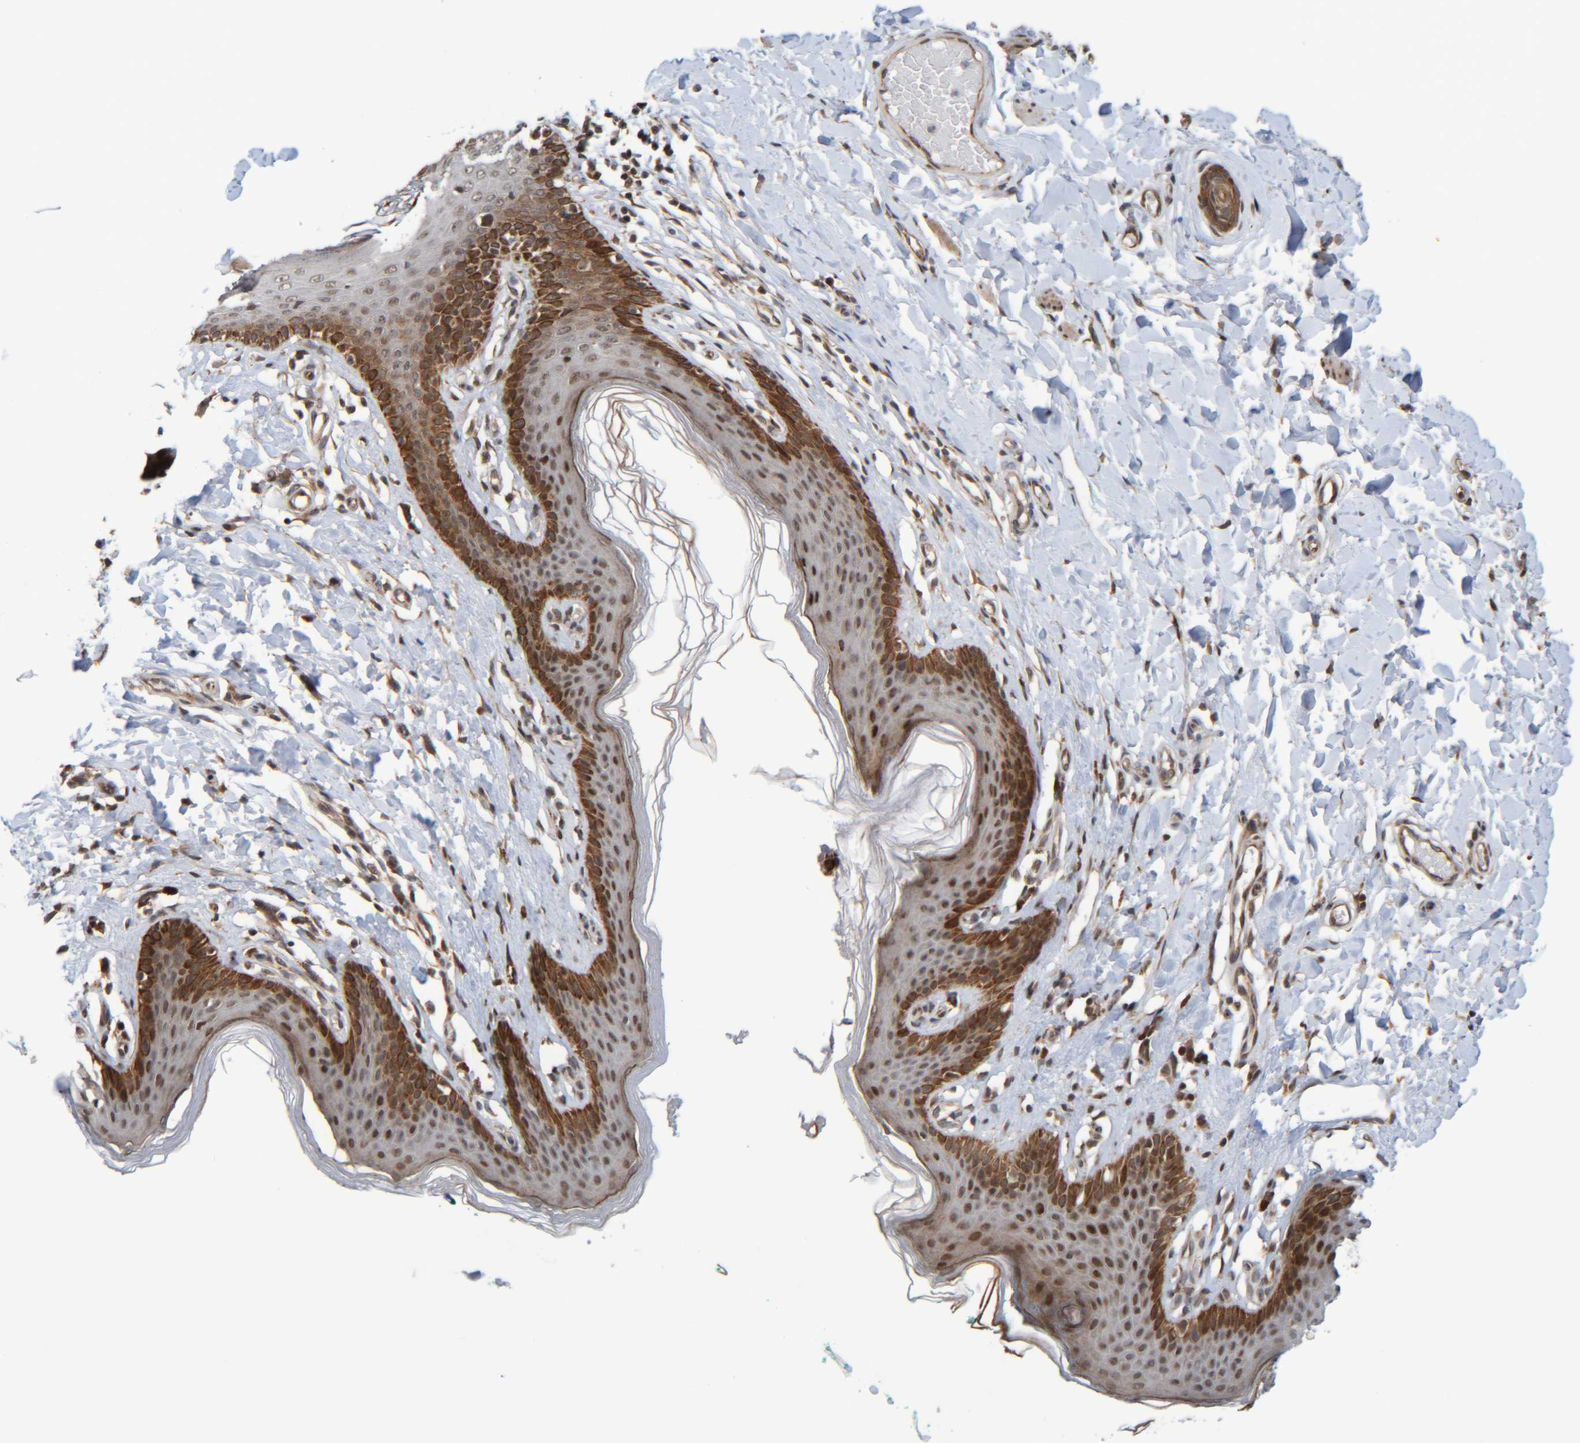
{"staining": {"intensity": "strong", "quantity": "25%-75%", "location": "cytoplasmic/membranous,nuclear"}, "tissue": "skin", "cell_type": "Epidermal cells", "image_type": "normal", "snomed": [{"axis": "morphology", "description": "Normal tissue, NOS"}, {"axis": "topography", "description": "Vulva"}], "caption": "A high-resolution micrograph shows immunohistochemistry staining of unremarkable skin, which demonstrates strong cytoplasmic/membranous,nuclear staining in approximately 25%-75% of epidermal cells.", "gene": "CCDC57", "patient": {"sex": "female", "age": 66}}